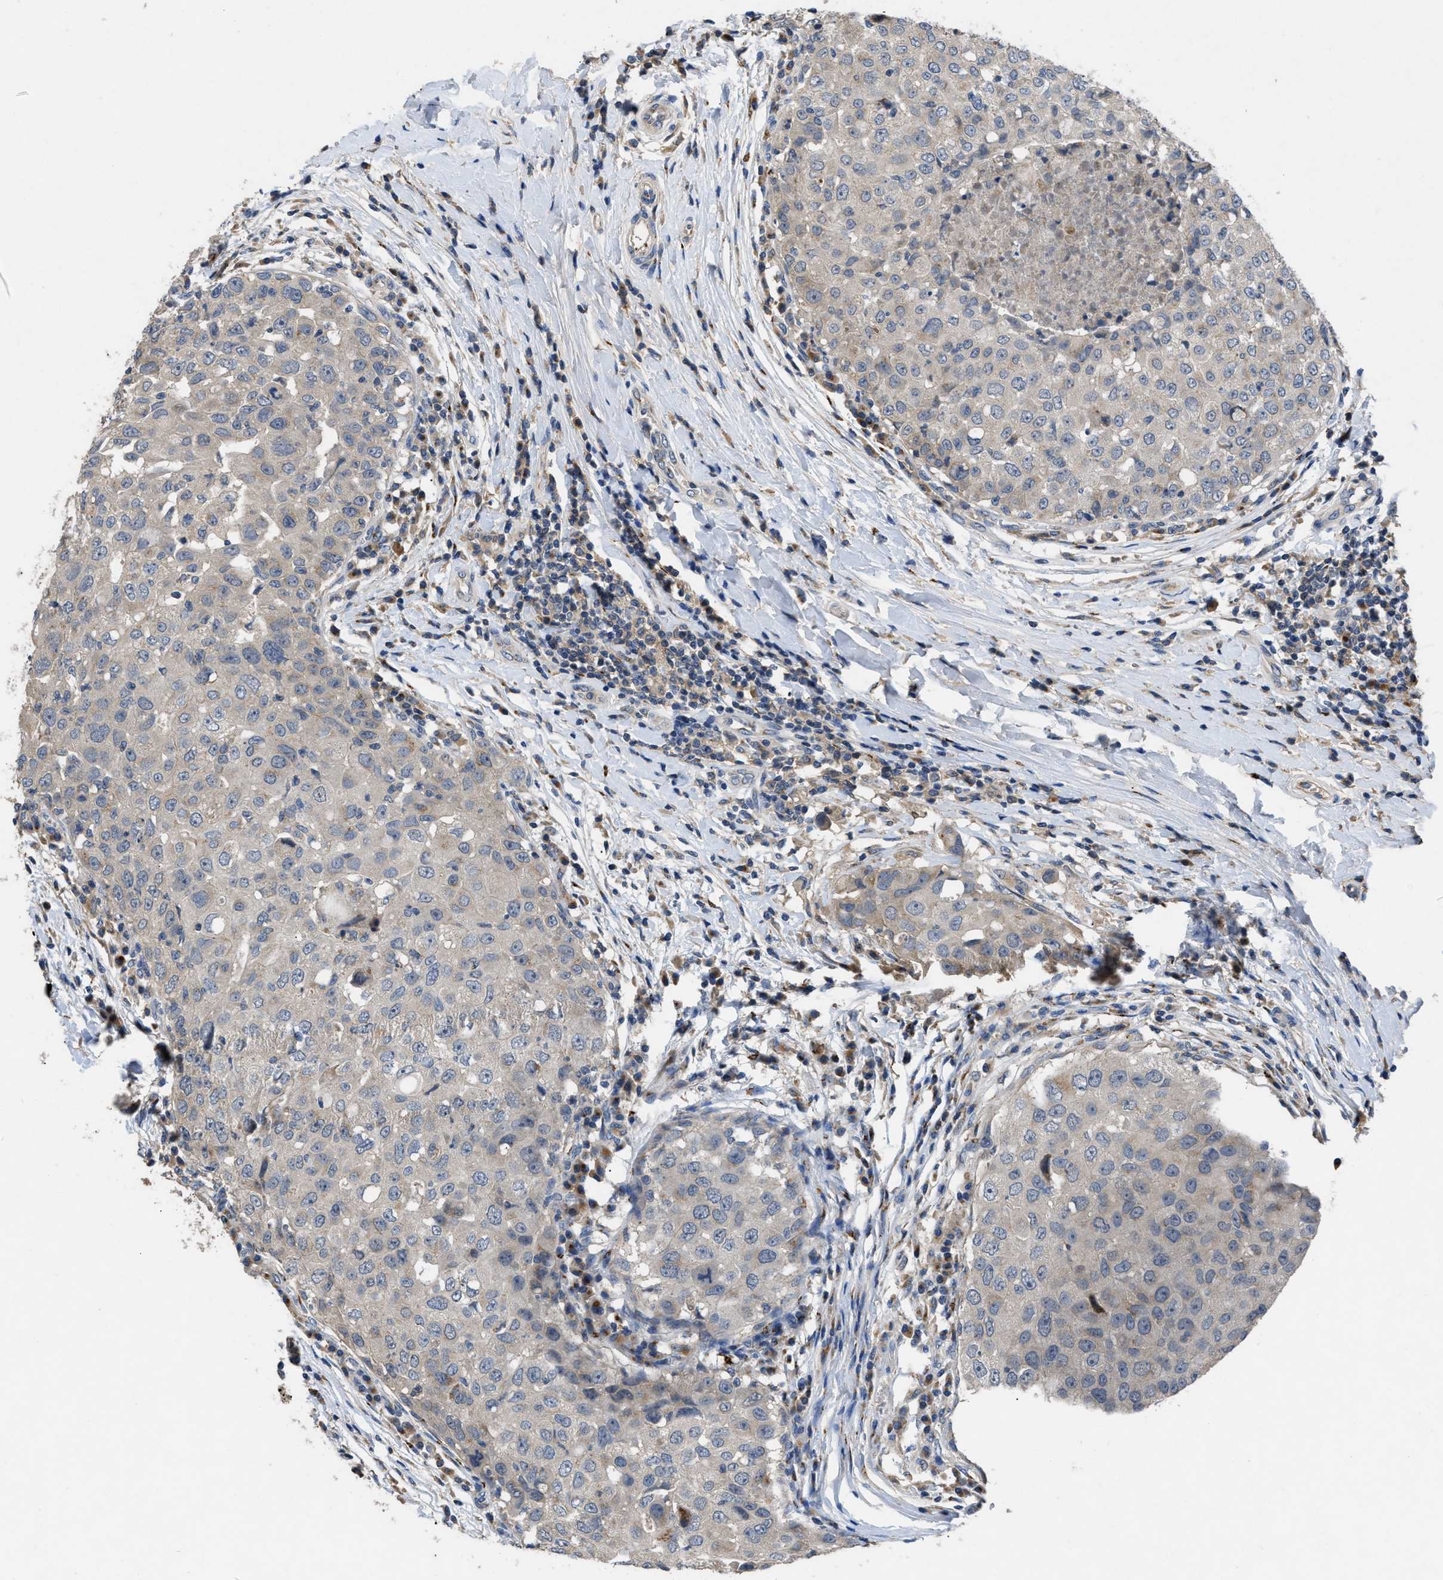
{"staining": {"intensity": "negative", "quantity": "none", "location": "none"}, "tissue": "breast cancer", "cell_type": "Tumor cells", "image_type": "cancer", "snomed": [{"axis": "morphology", "description": "Duct carcinoma"}, {"axis": "topography", "description": "Breast"}], "caption": "This is an immunohistochemistry image of human breast cancer. There is no expression in tumor cells.", "gene": "SIK2", "patient": {"sex": "female", "age": 27}}